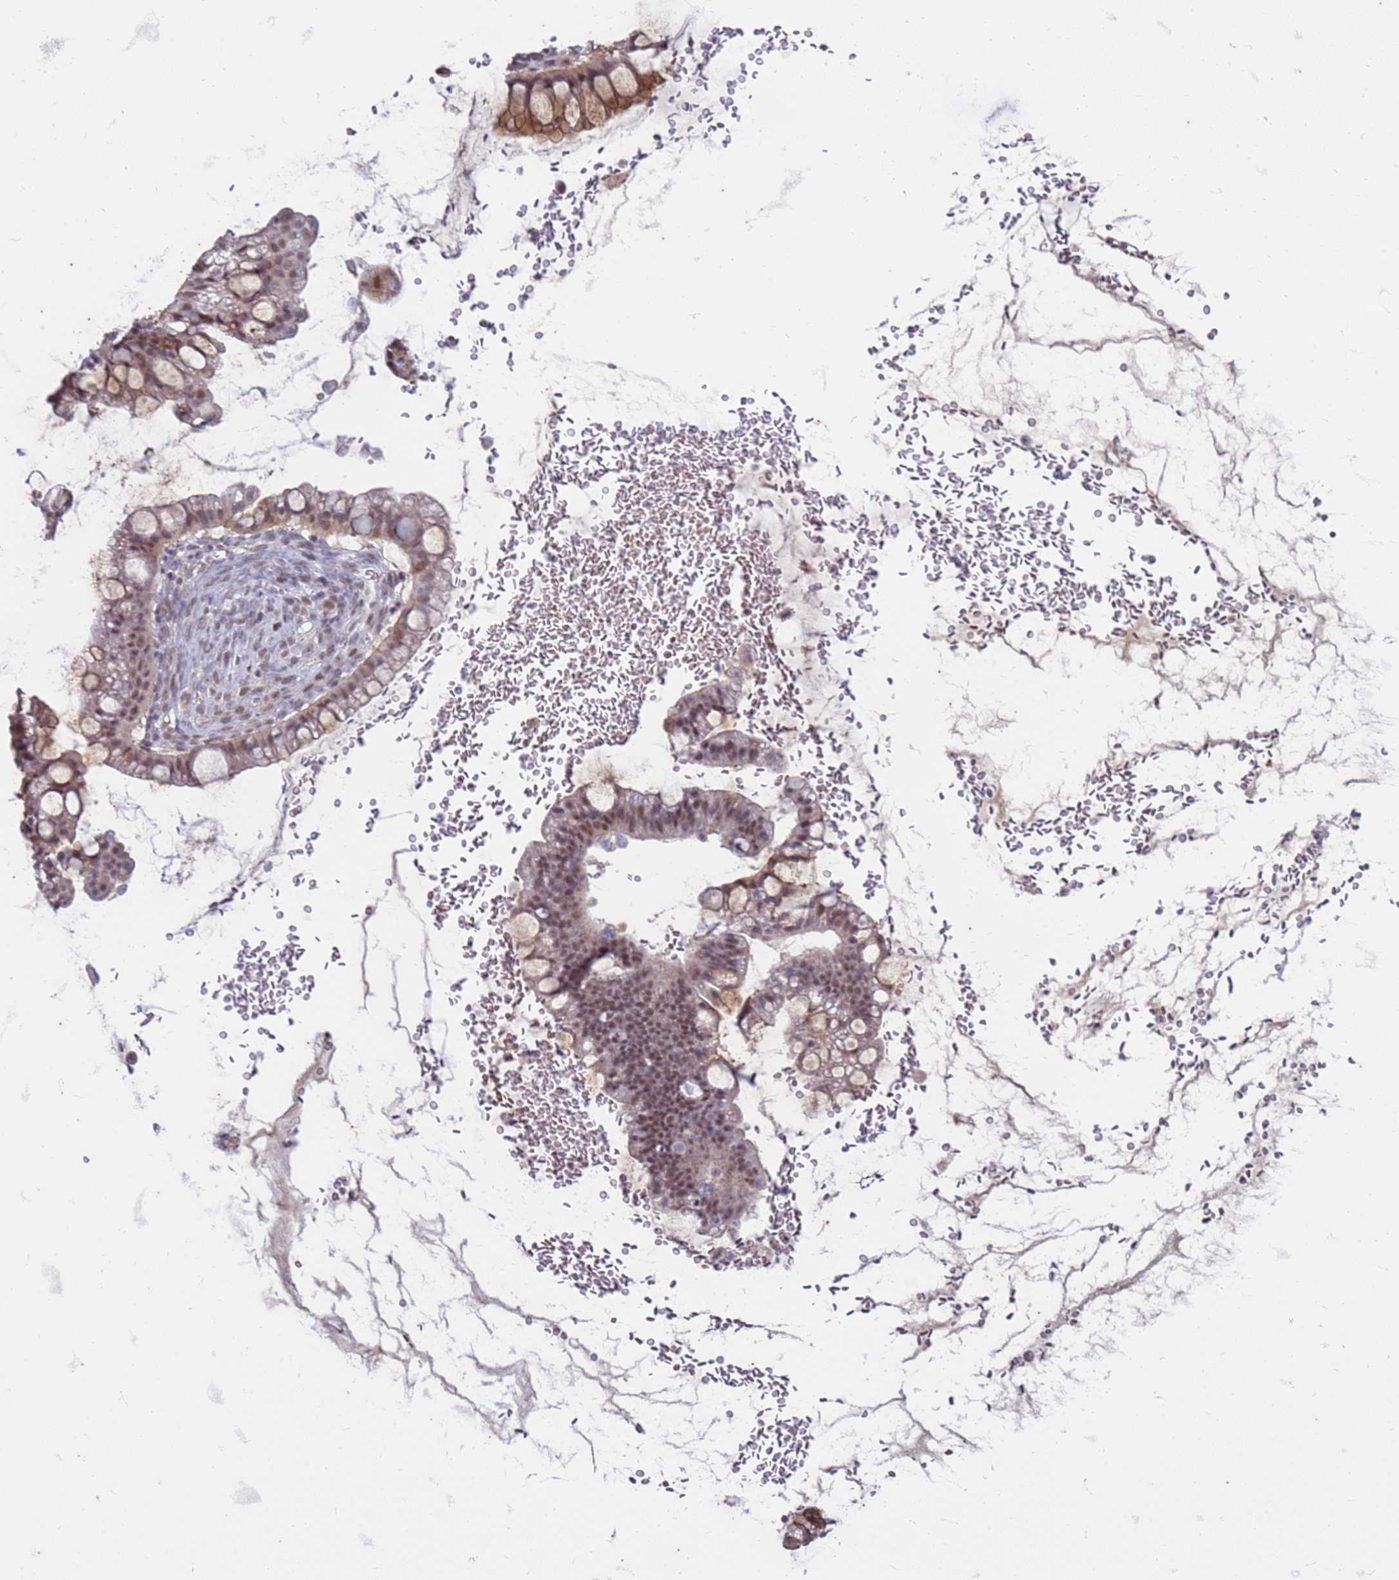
{"staining": {"intensity": "moderate", "quantity": ">75%", "location": "nuclear"}, "tissue": "ovarian cancer", "cell_type": "Tumor cells", "image_type": "cancer", "snomed": [{"axis": "morphology", "description": "Cystadenocarcinoma, mucinous, NOS"}, {"axis": "topography", "description": "Ovary"}], "caption": "High-power microscopy captured an immunohistochemistry histopathology image of ovarian cancer (mucinous cystadenocarcinoma), revealing moderate nuclear expression in about >75% of tumor cells.", "gene": "TRMT6", "patient": {"sex": "female", "age": 73}}